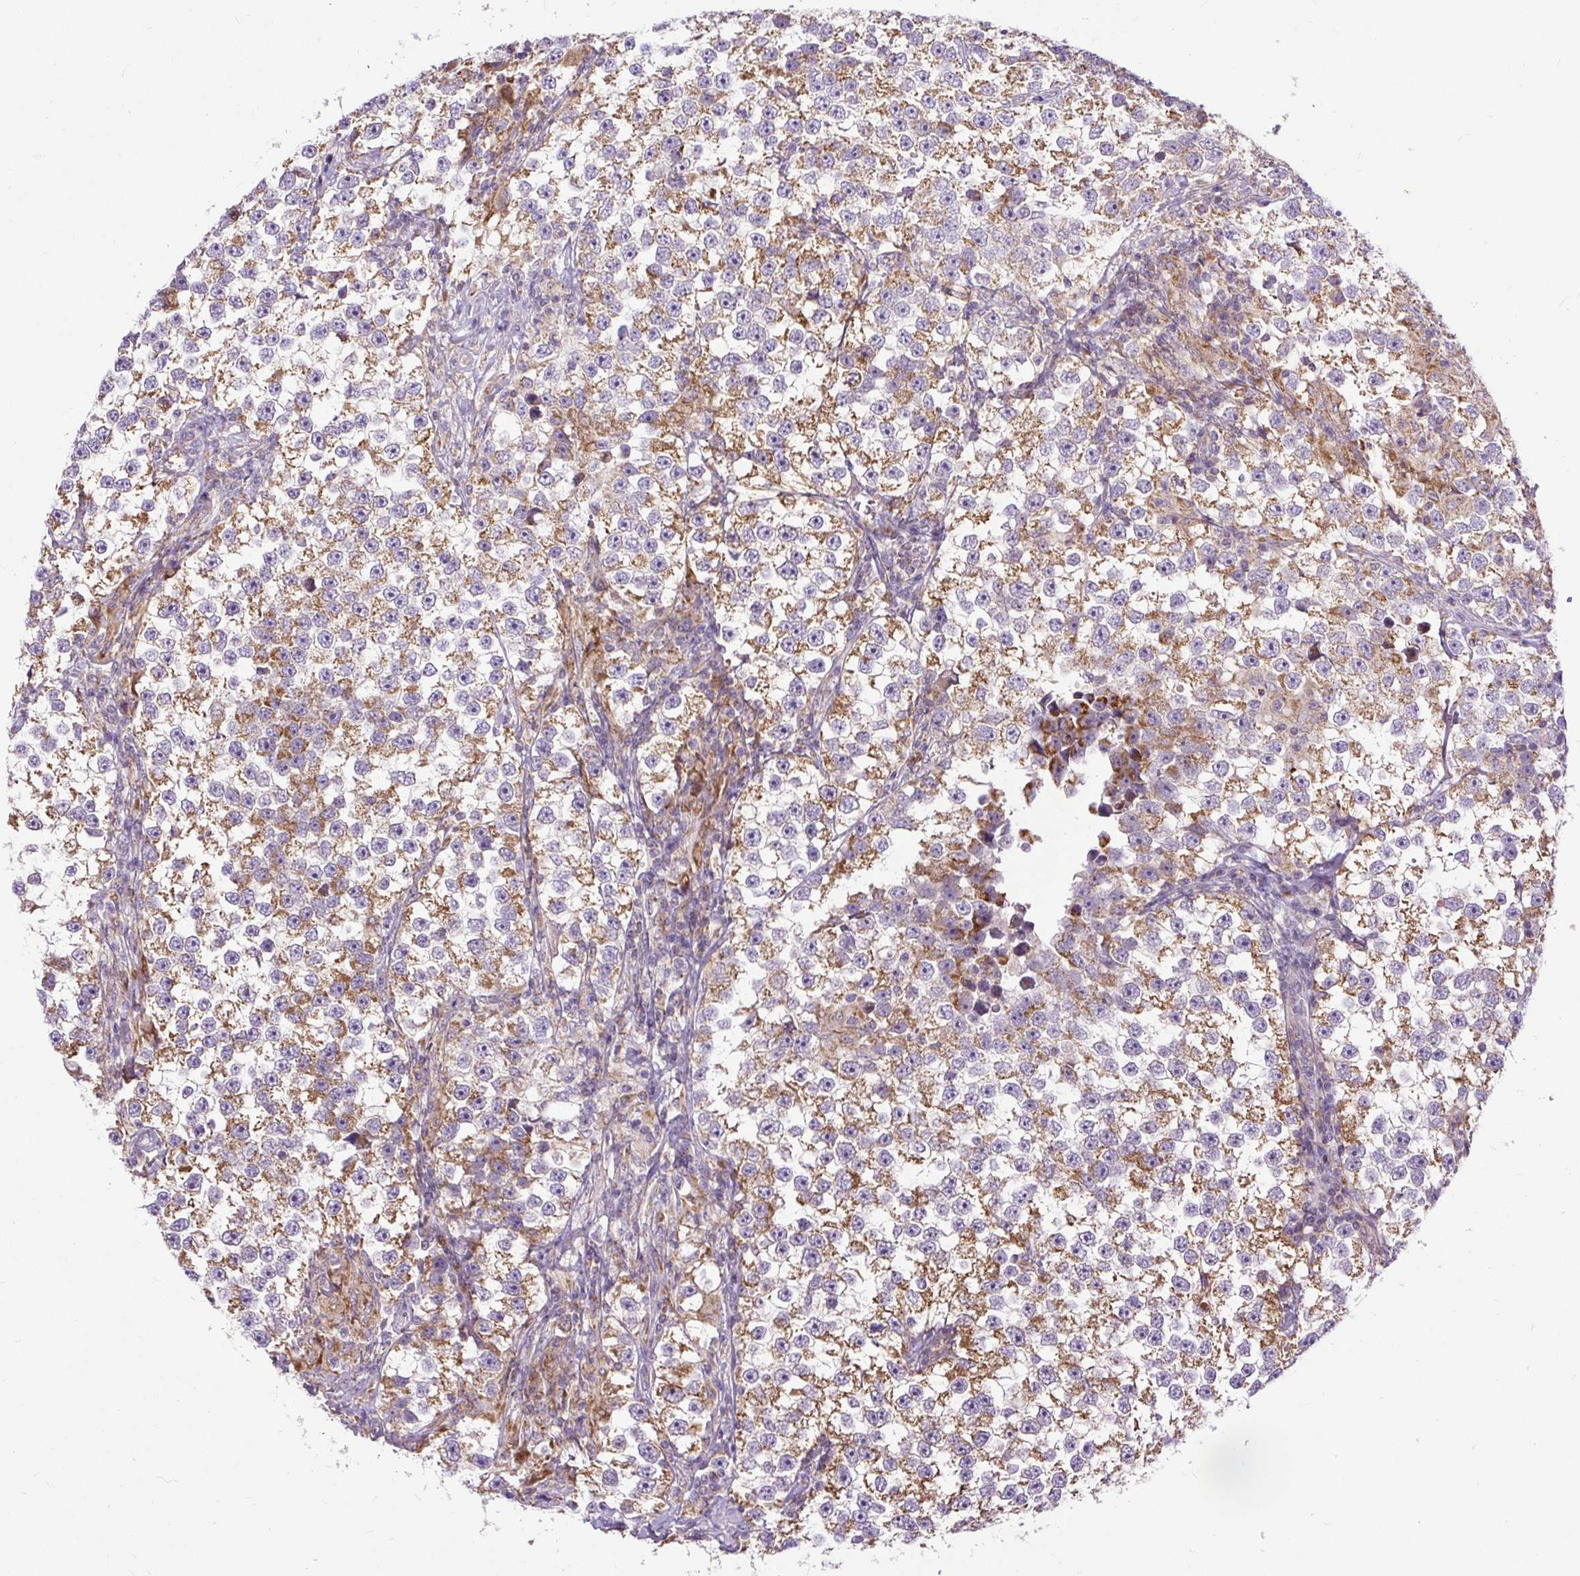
{"staining": {"intensity": "moderate", "quantity": ">75%", "location": "cytoplasmic/membranous"}, "tissue": "testis cancer", "cell_type": "Tumor cells", "image_type": "cancer", "snomed": [{"axis": "morphology", "description": "Seminoma, NOS"}, {"axis": "topography", "description": "Testis"}], "caption": "This is an image of IHC staining of testis seminoma, which shows moderate staining in the cytoplasmic/membranous of tumor cells.", "gene": "TM2D3", "patient": {"sex": "male", "age": 46}}